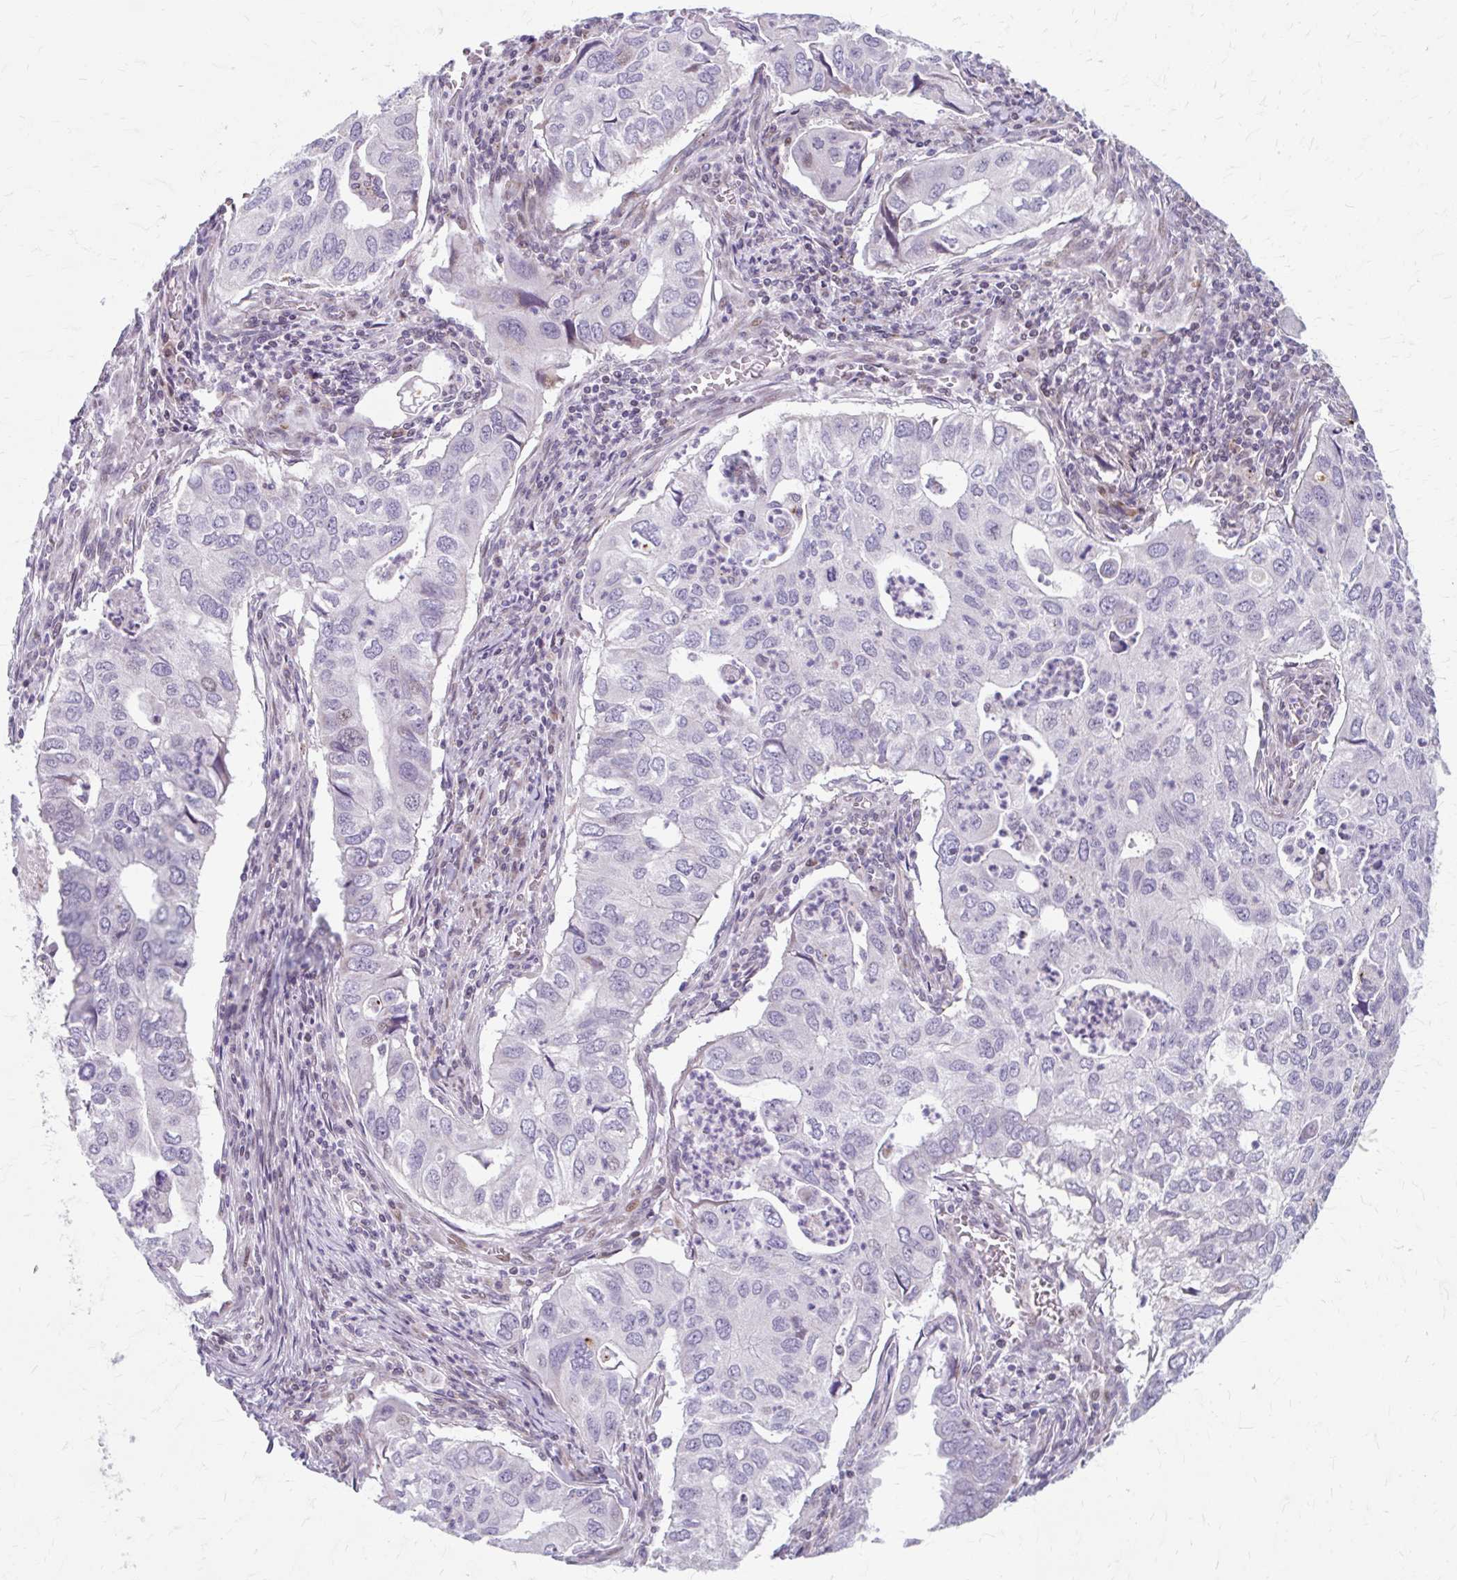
{"staining": {"intensity": "negative", "quantity": "none", "location": "none"}, "tissue": "lung cancer", "cell_type": "Tumor cells", "image_type": "cancer", "snomed": [{"axis": "morphology", "description": "Adenocarcinoma, NOS"}, {"axis": "topography", "description": "Lung"}], "caption": "Immunohistochemistry (IHC) histopathology image of neoplastic tissue: human lung cancer stained with DAB demonstrates no significant protein expression in tumor cells.", "gene": "BEAN1", "patient": {"sex": "male", "age": 48}}